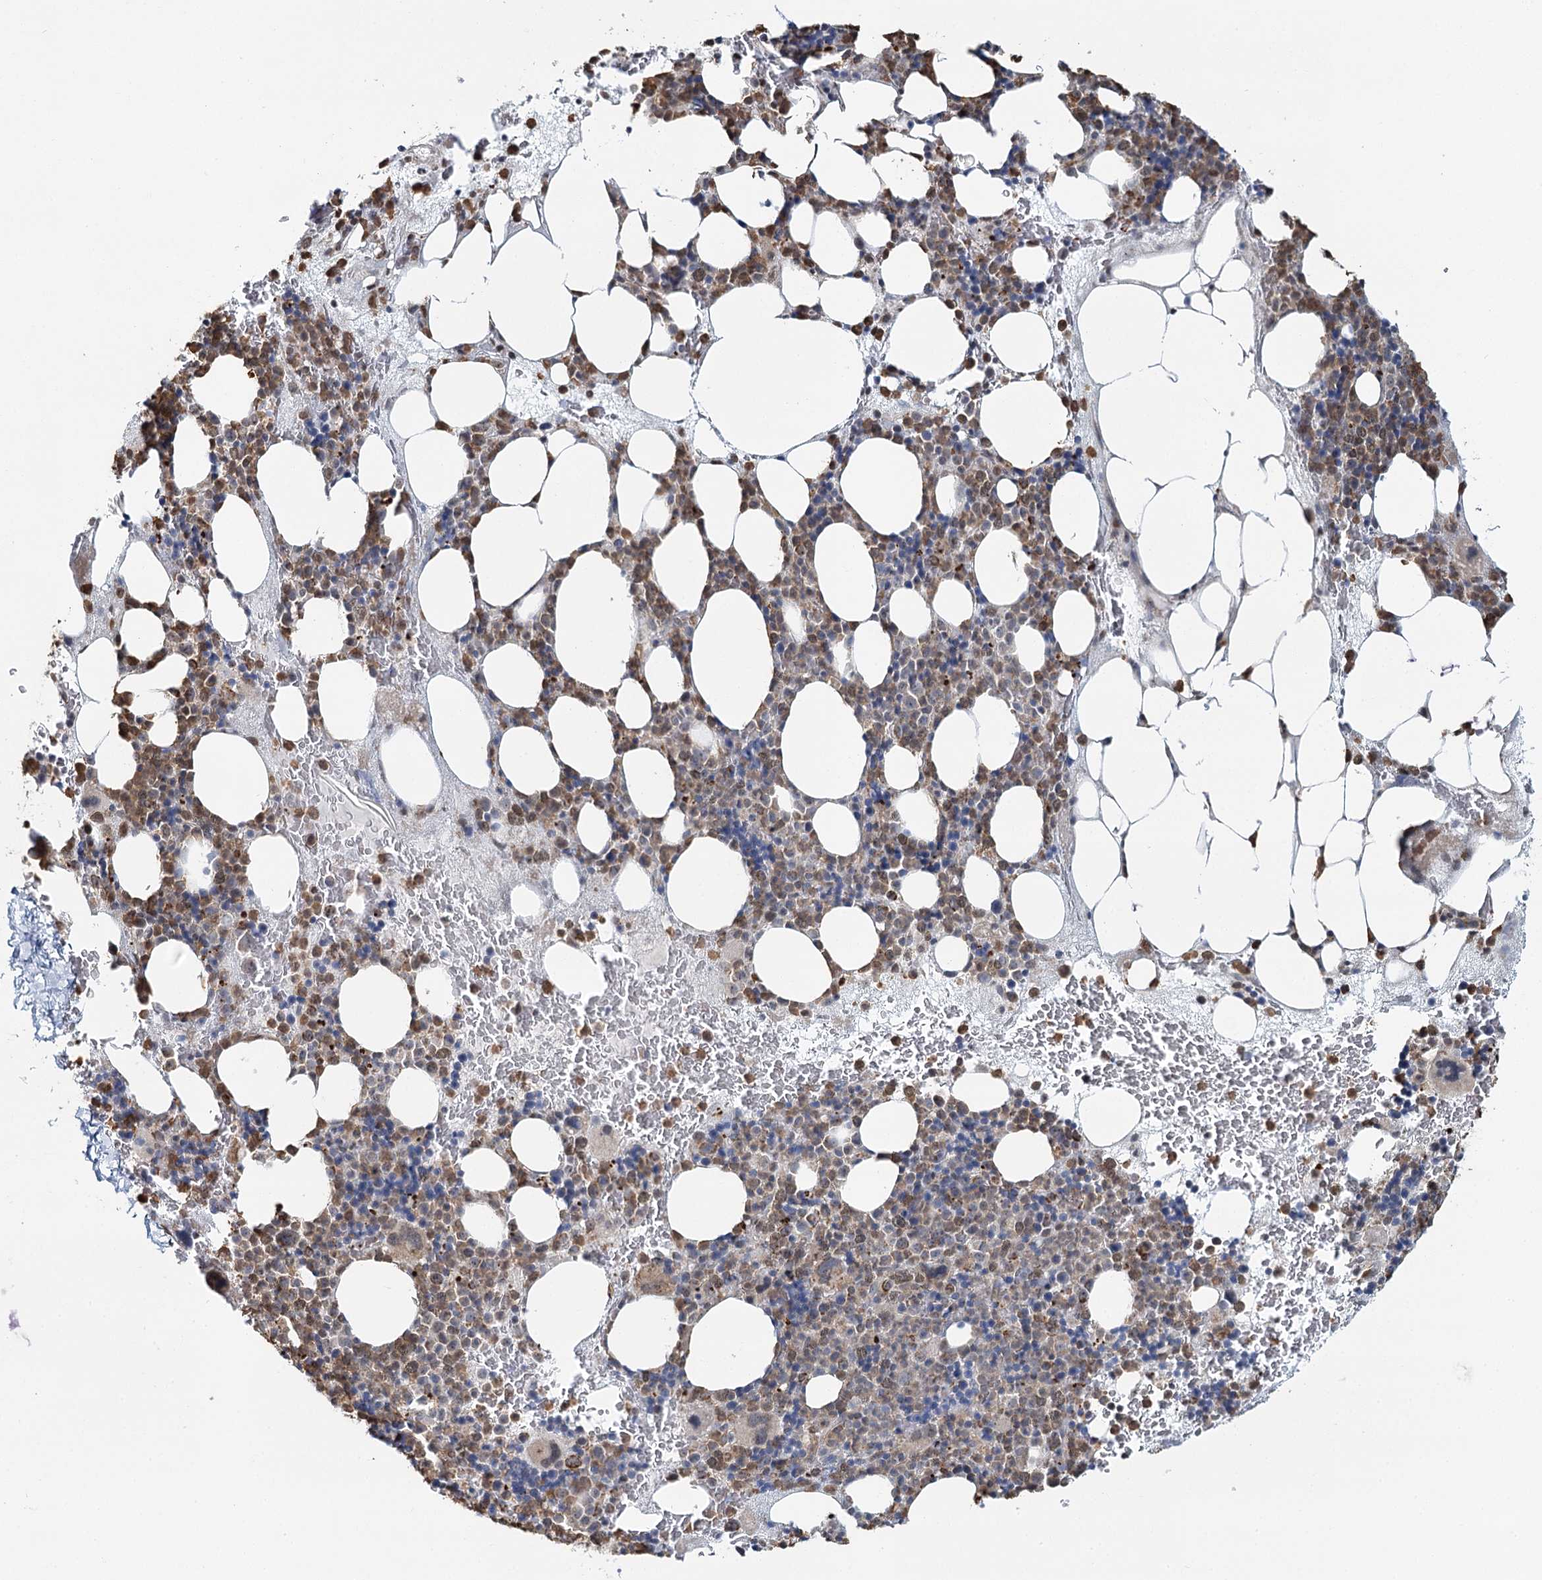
{"staining": {"intensity": "moderate", "quantity": "25%-75%", "location": "cytoplasmic/membranous"}, "tissue": "bone marrow", "cell_type": "Hematopoietic cells", "image_type": "normal", "snomed": [{"axis": "morphology", "description": "Normal tissue, NOS"}, {"axis": "topography", "description": "Bone marrow"}], "caption": "Immunohistochemistry of normal bone marrow displays medium levels of moderate cytoplasmic/membranous staining in approximately 25%-75% of hematopoietic cells.", "gene": "ATAD1", "patient": {"sex": "male", "age": 89}}